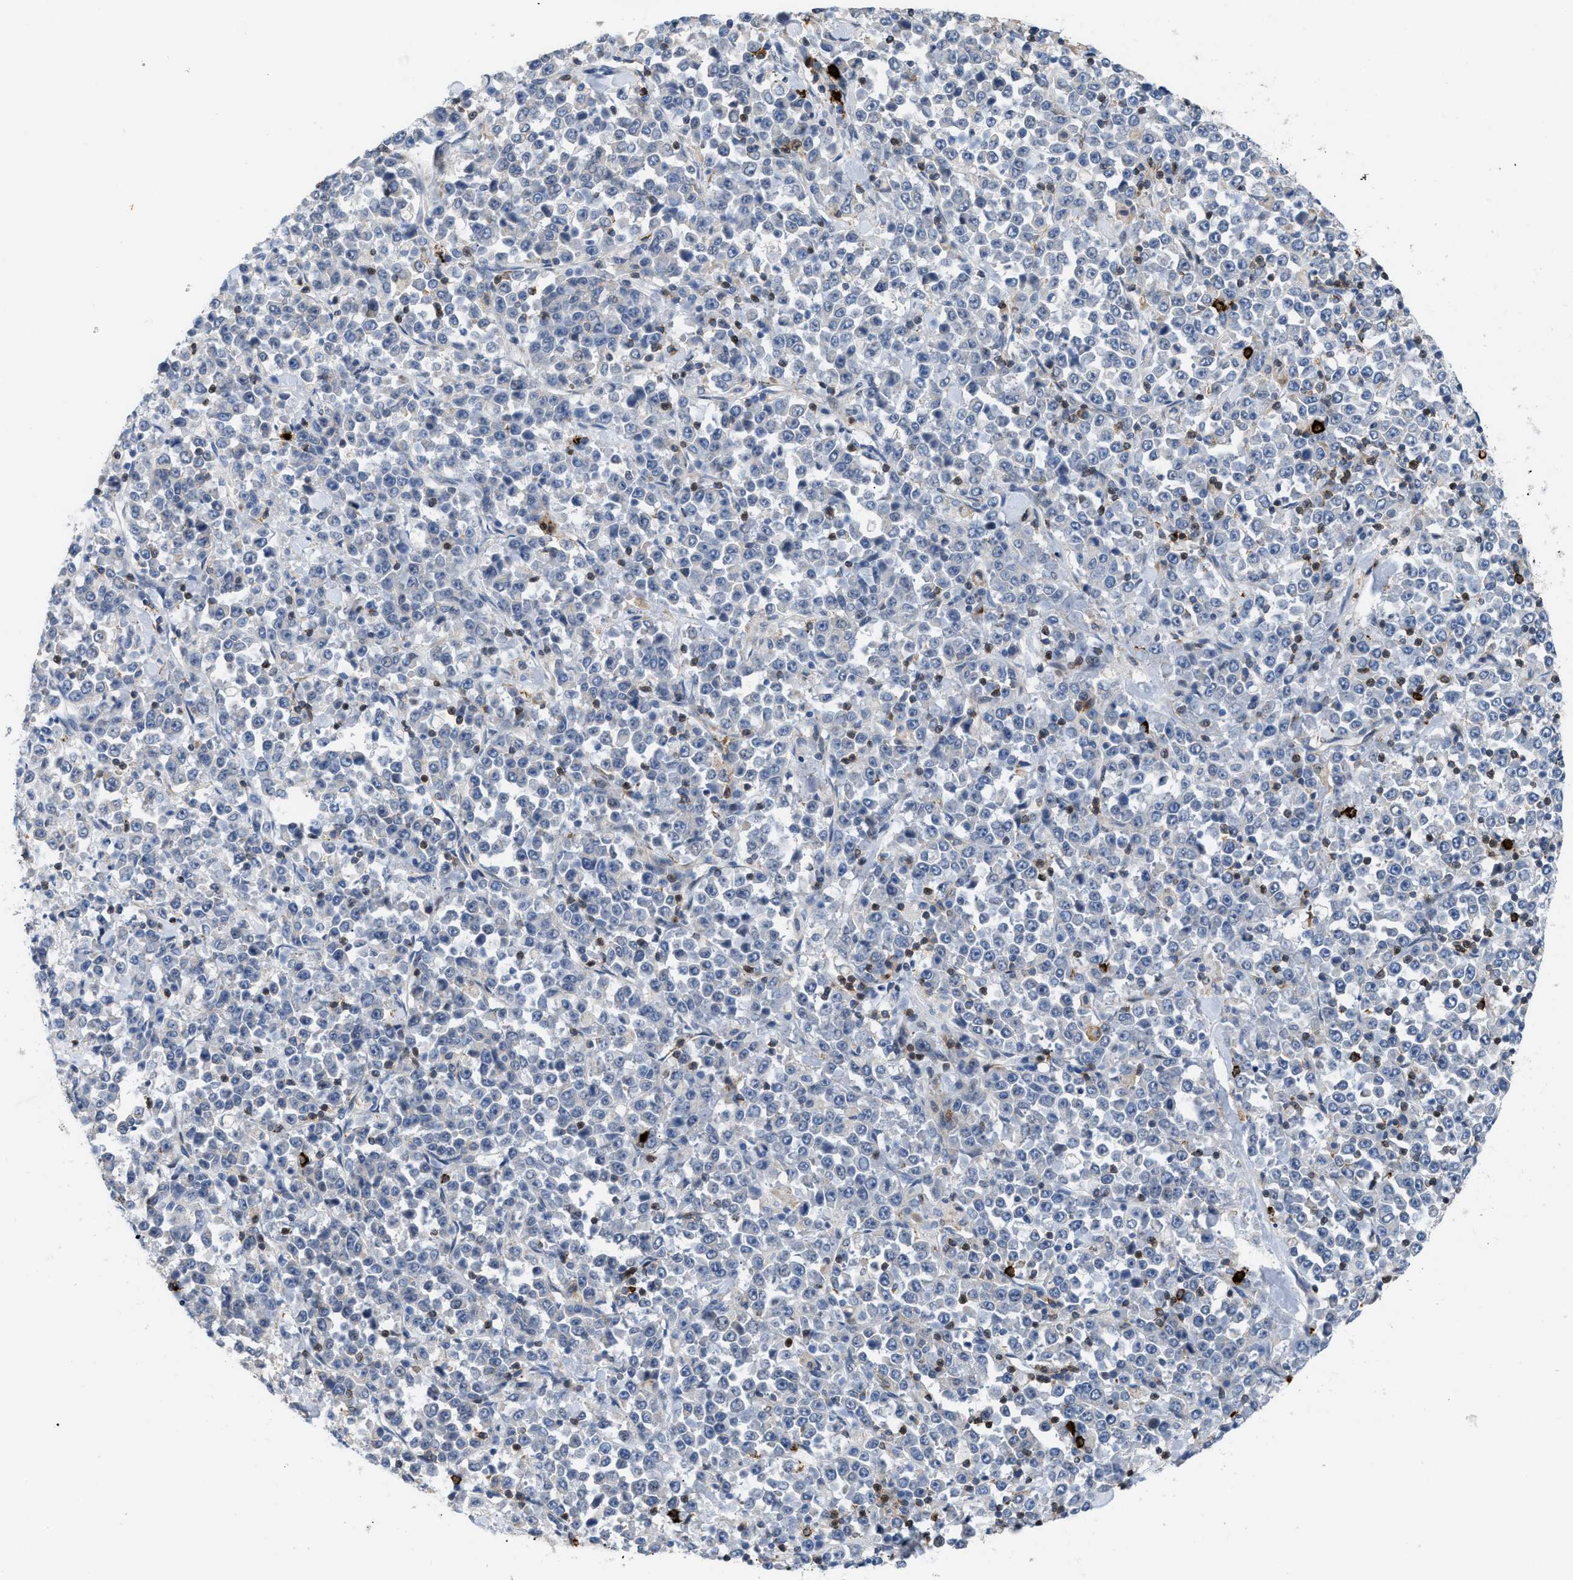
{"staining": {"intensity": "negative", "quantity": "none", "location": "none"}, "tissue": "stomach cancer", "cell_type": "Tumor cells", "image_type": "cancer", "snomed": [{"axis": "morphology", "description": "Normal tissue, NOS"}, {"axis": "morphology", "description": "Adenocarcinoma, NOS"}, {"axis": "topography", "description": "Stomach, upper"}, {"axis": "topography", "description": "Stomach"}], "caption": "Tumor cells are negative for protein expression in human stomach cancer.", "gene": "ATP9A", "patient": {"sex": "male", "age": 59}}